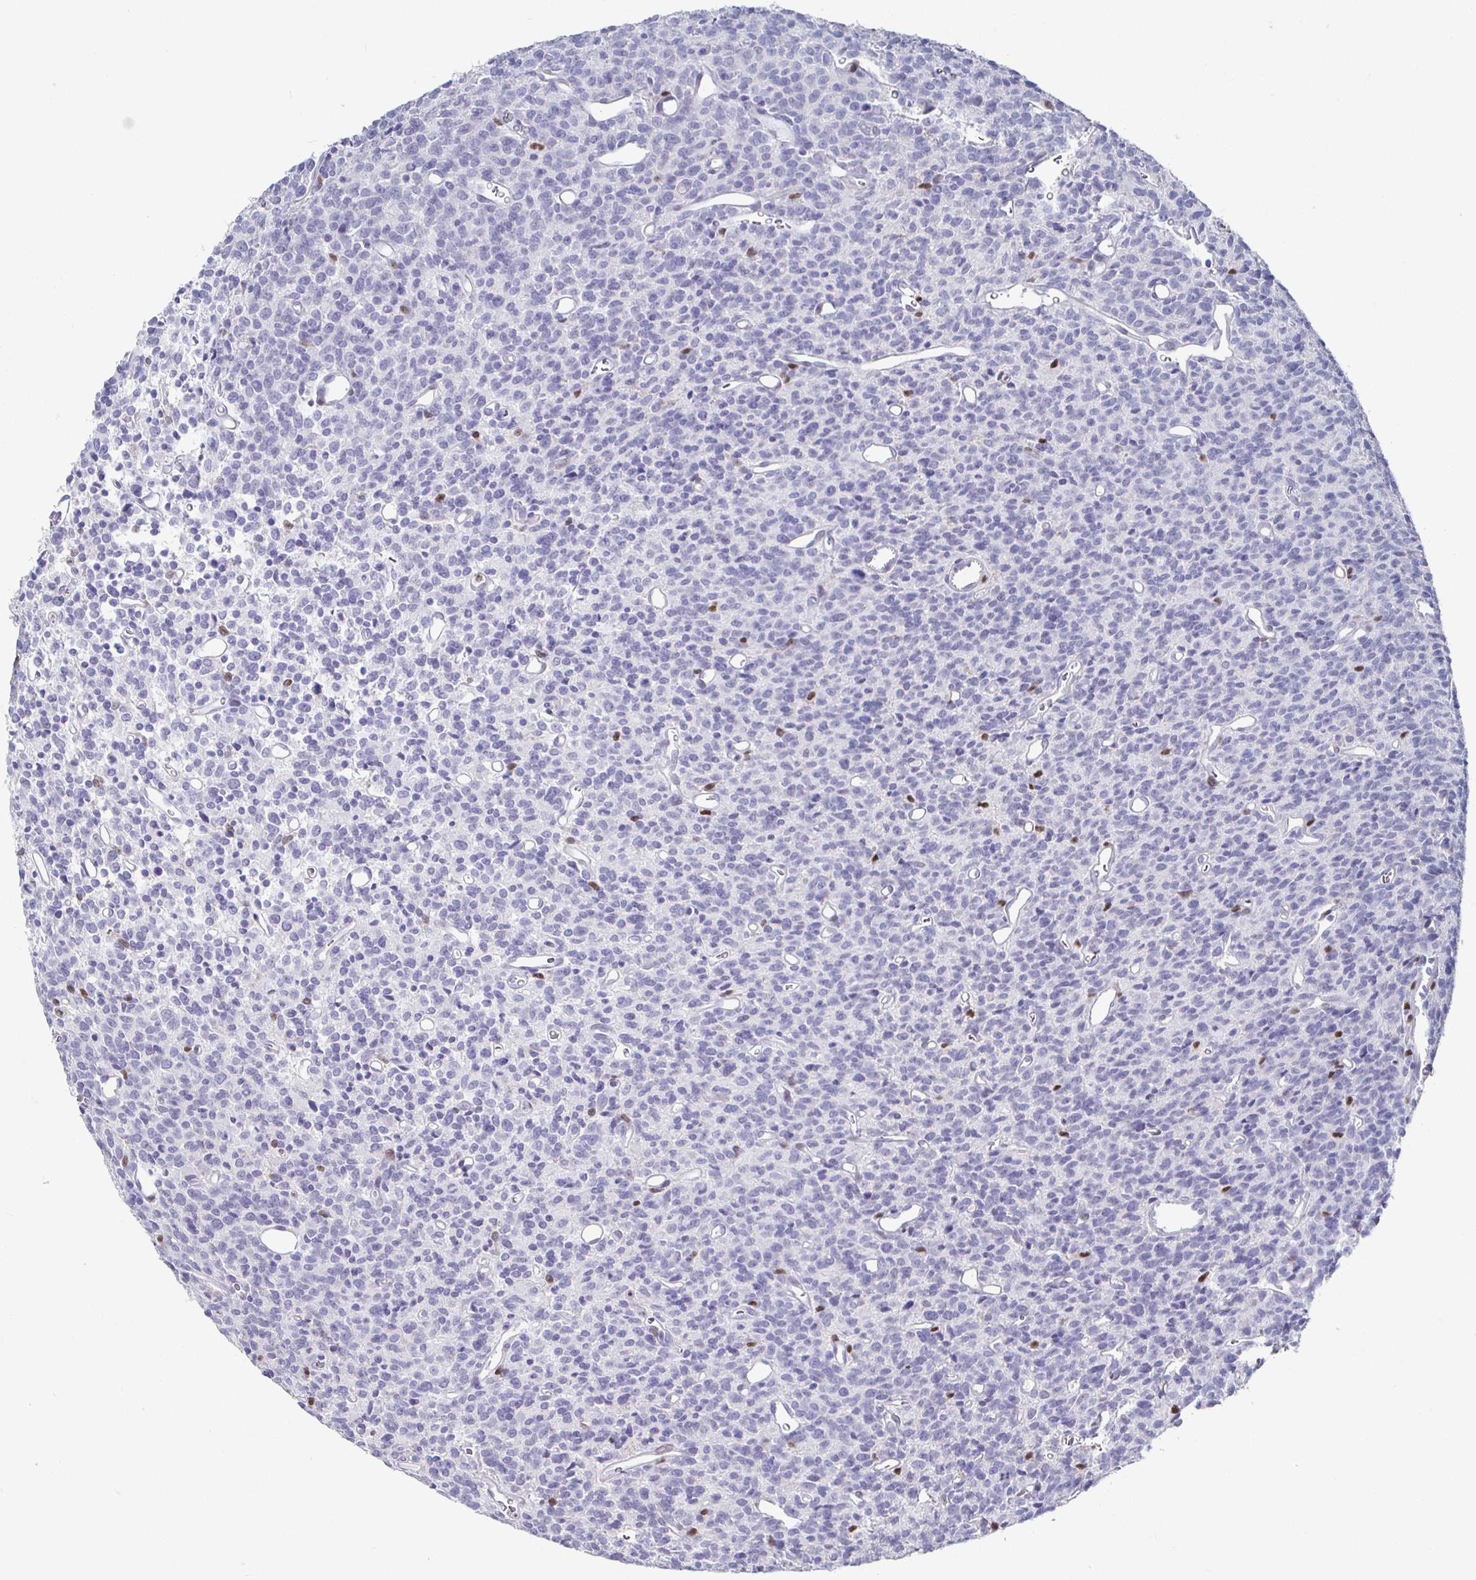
{"staining": {"intensity": "negative", "quantity": "none", "location": "none"}, "tissue": "glioma", "cell_type": "Tumor cells", "image_type": "cancer", "snomed": [{"axis": "morphology", "description": "Glioma, malignant, High grade"}, {"axis": "topography", "description": "Brain"}], "caption": "DAB (3,3'-diaminobenzidine) immunohistochemical staining of human malignant high-grade glioma demonstrates no significant positivity in tumor cells.", "gene": "RUNX2", "patient": {"sex": "male", "age": 76}}